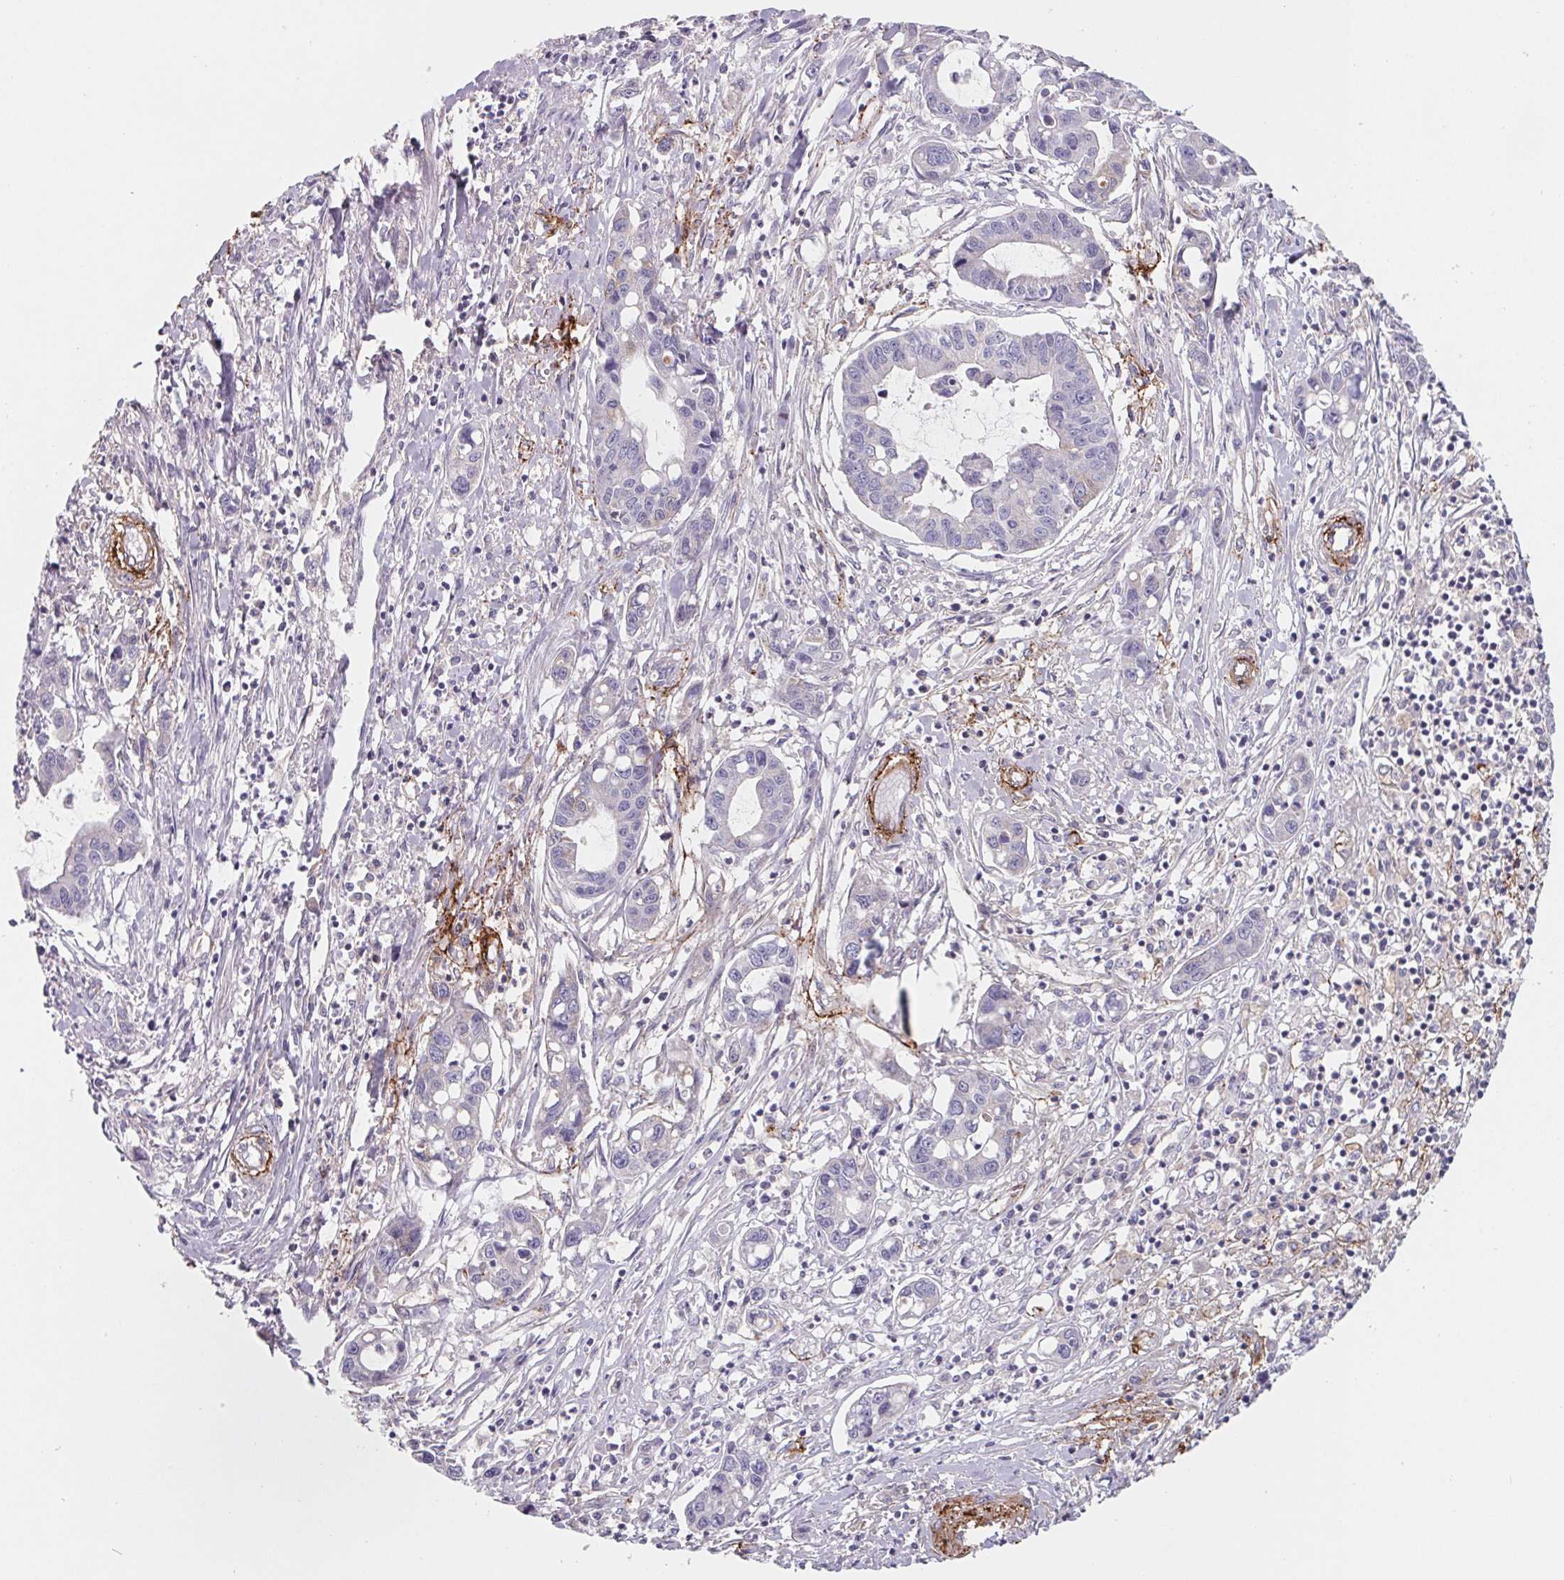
{"staining": {"intensity": "negative", "quantity": "none", "location": "none"}, "tissue": "liver cancer", "cell_type": "Tumor cells", "image_type": "cancer", "snomed": [{"axis": "morphology", "description": "Cholangiocarcinoma"}, {"axis": "topography", "description": "Liver"}], "caption": "Immunohistochemistry (IHC) micrograph of neoplastic tissue: liver cancer stained with DAB (3,3'-diaminobenzidine) reveals no significant protein staining in tumor cells.", "gene": "LPA", "patient": {"sex": "male", "age": 58}}